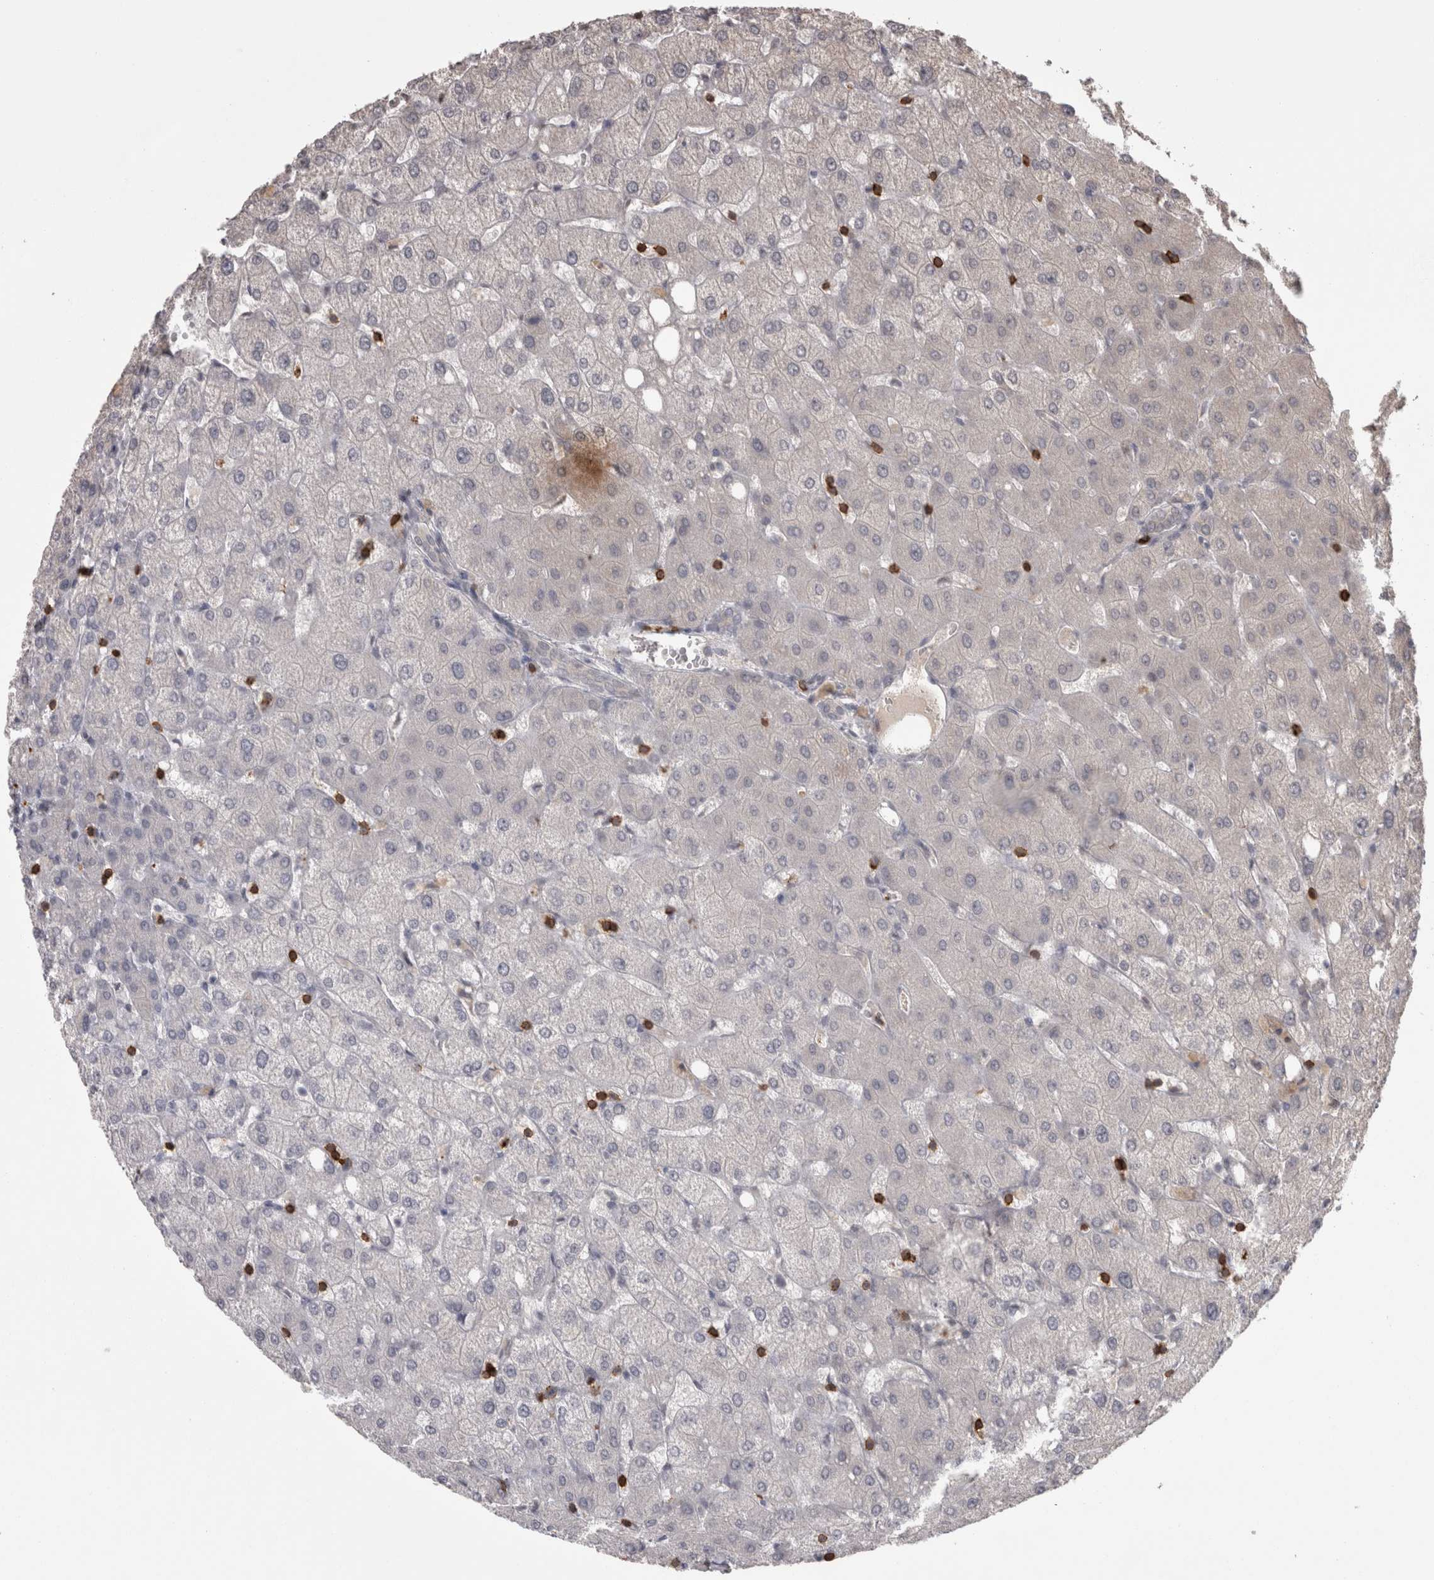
{"staining": {"intensity": "negative", "quantity": "none", "location": "none"}, "tissue": "liver", "cell_type": "Cholangiocytes", "image_type": "normal", "snomed": [{"axis": "morphology", "description": "Normal tissue, NOS"}, {"axis": "topography", "description": "Liver"}], "caption": "Cholangiocytes are negative for protein expression in unremarkable human liver. Brightfield microscopy of immunohistochemistry (IHC) stained with DAB (brown) and hematoxylin (blue), captured at high magnification.", "gene": "SKAP1", "patient": {"sex": "female", "age": 54}}